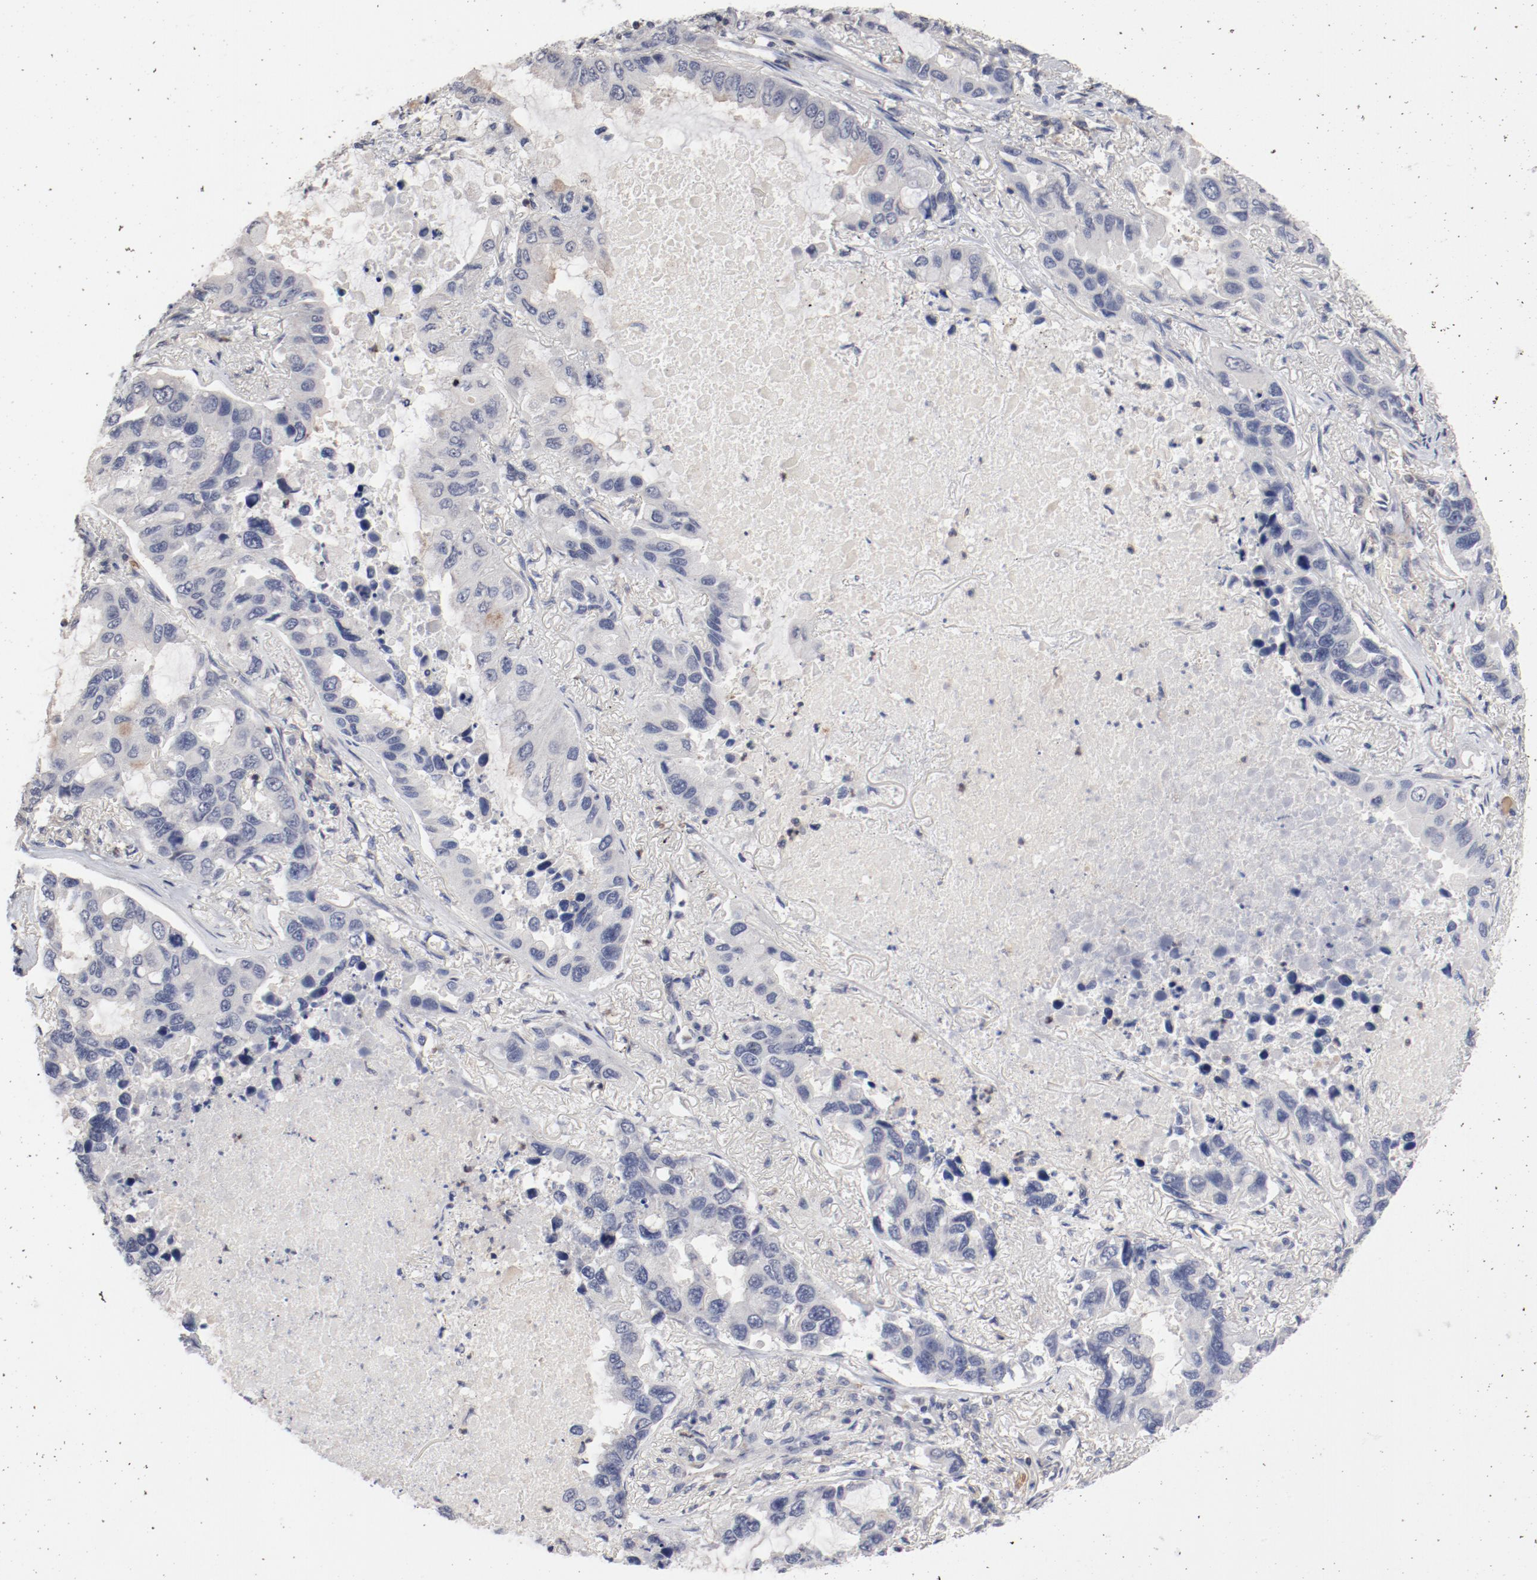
{"staining": {"intensity": "negative", "quantity": "none", "location": "none"}, "tissue": "lung cancer", "cell_type": "Tumor cells", "image_type": "cancer", "snomed": [{"axis": "morphology", "description": "Adenocarcinoma, NOS"}, {"axis": "topography", "description": "Lung"}], "caption": "Tumor cells are negative for protein expression in human lung cancer. (DAB immunohistochemistry (IHC) visualized using brightfield microscopy, high magnification).", "gene": "CBL", "patient": {"sex": "male", "age": 64}}